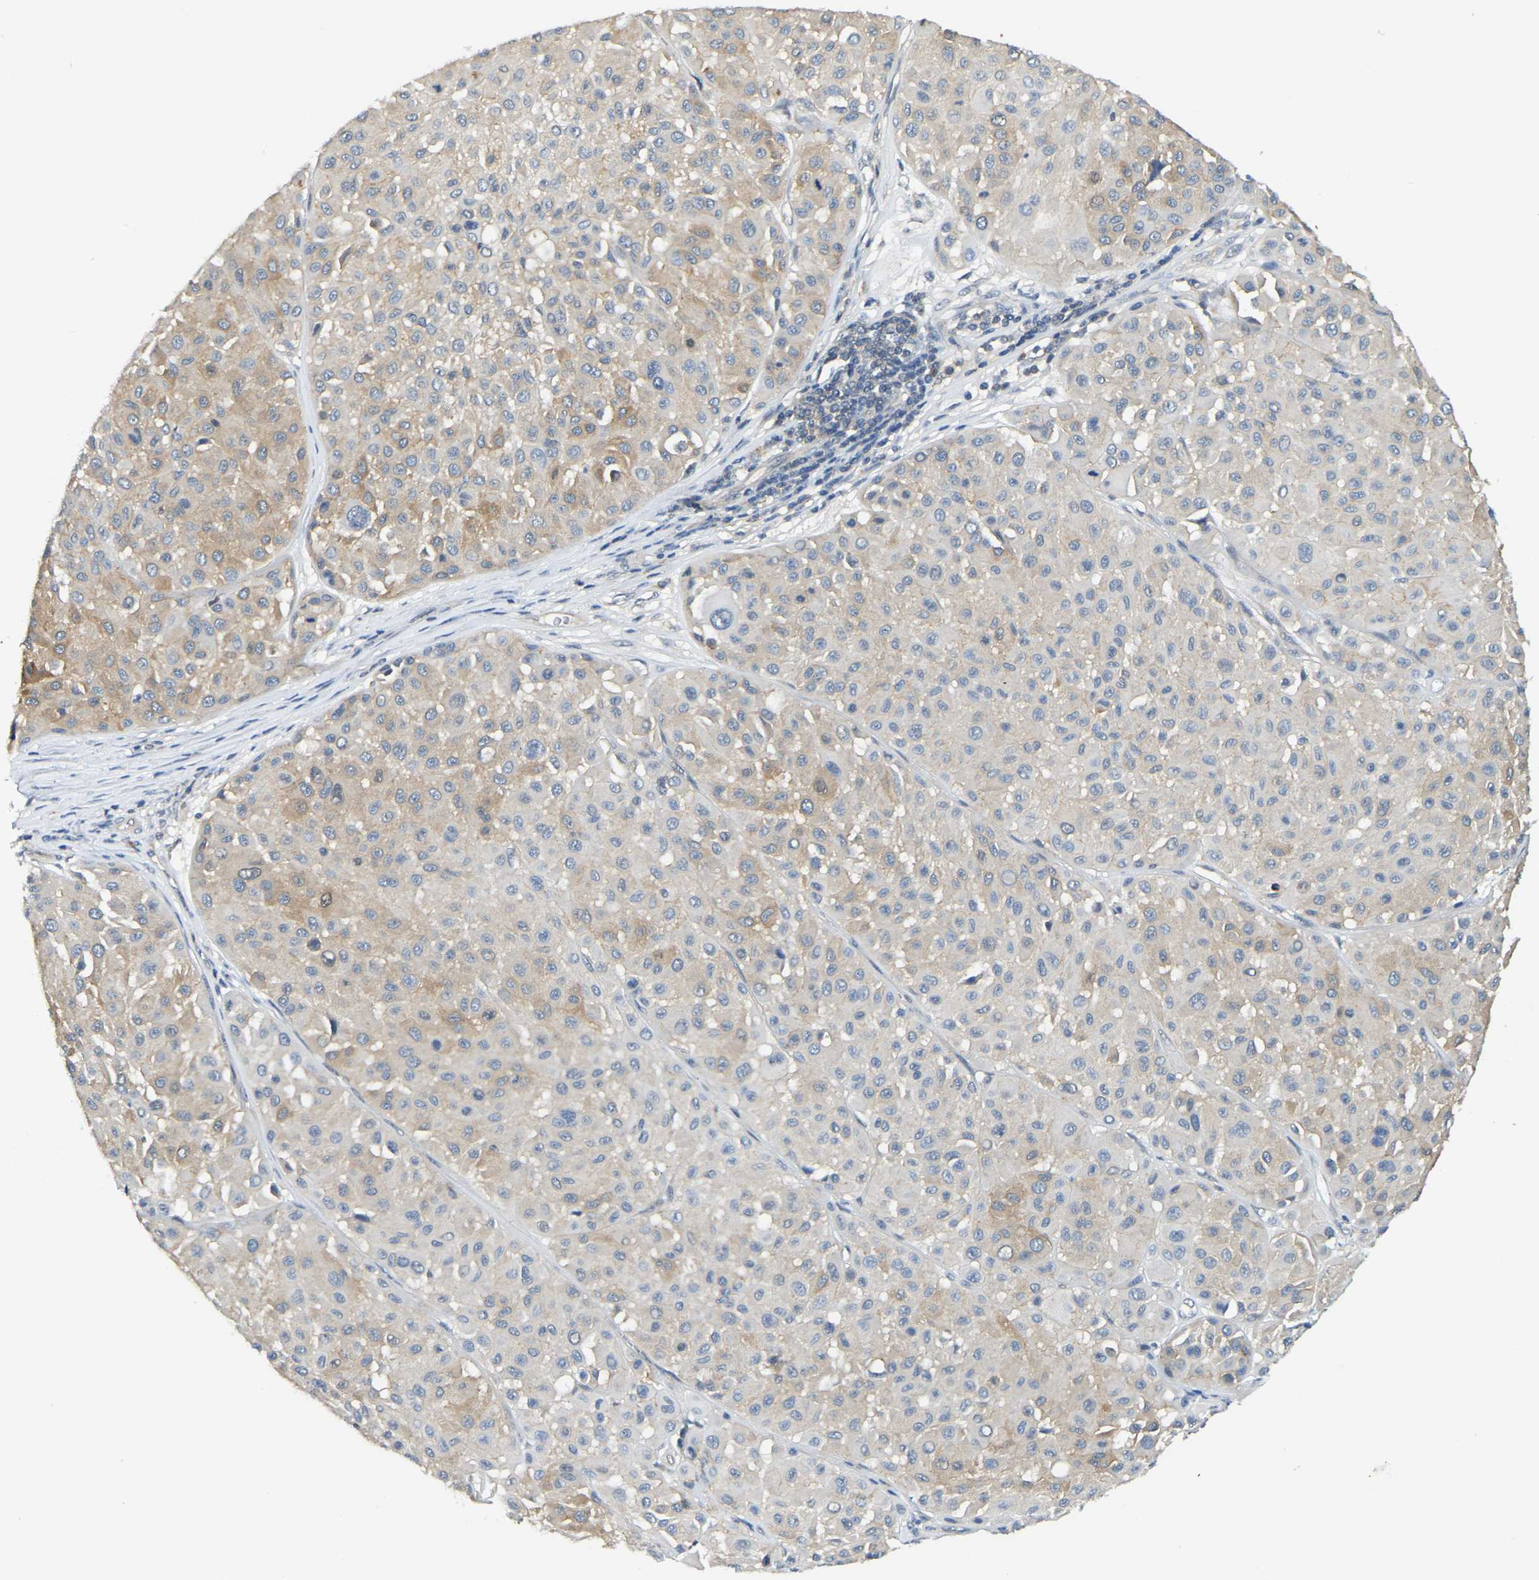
{"staining": {"intensity": "weak", "quantity": "<25%", "location": "cytoplasmic/membranous"}, "tissue": "melanoma", "cell_type": "Tumor cells", "image_type": "cancer", "snomed": [{"axis": "morphology", "description": "Malignant melanoma, Metastatic site"}, {"axis": "topography", "description": "Soft tissue"}], "caption": "Micrograph shows no significant protein expression in tumor cells of melanoma. (DAB (3,3'-diaminobenzidine) IHC visualized using brightfield microscopy, high magnification).", "gene": "AHNAK", "patient": {"sex": "male", "age": 41}}